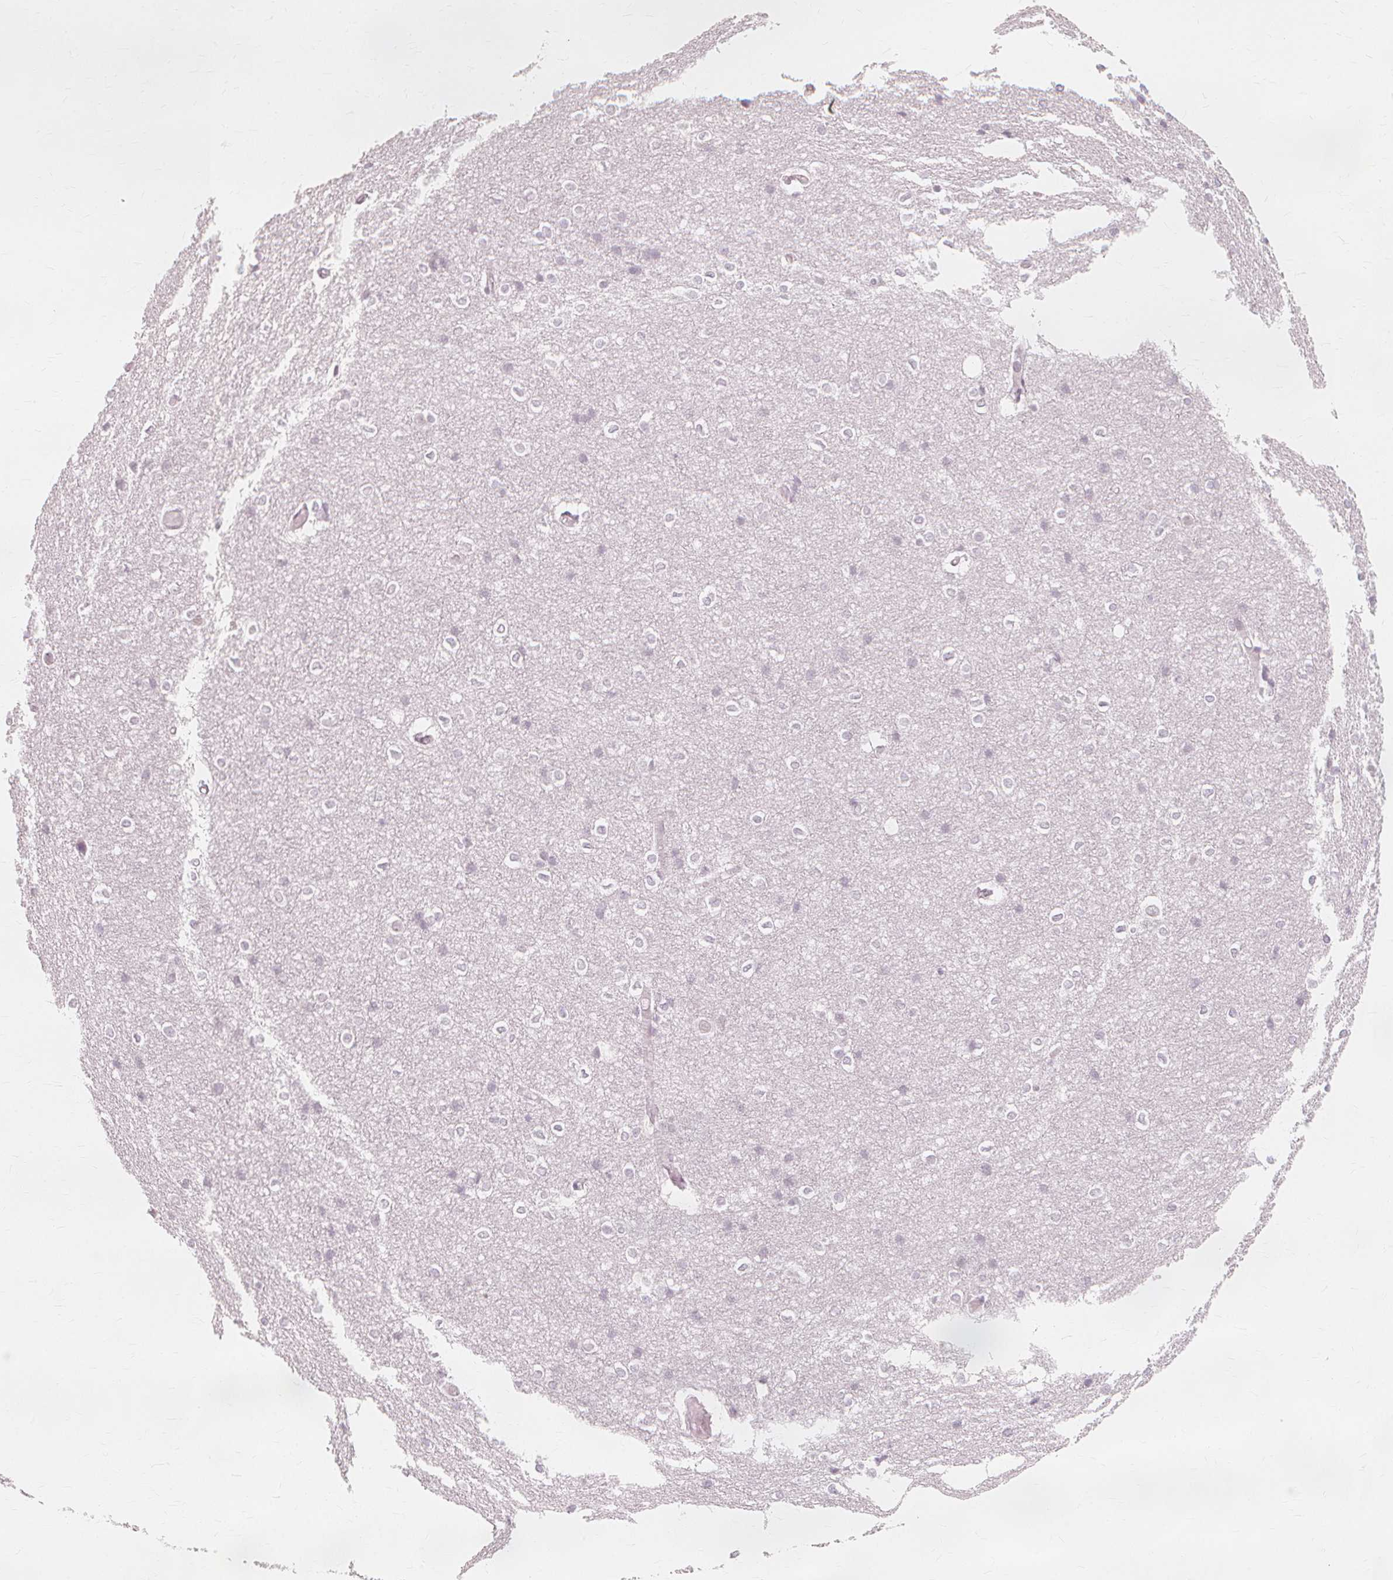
{"staining": {"intensity": "negative", "quantity": "none", "location": "none"}, "tissue": "cerebral cortex", "cell_type": "Endothelial cells", "image_type": "normal", "snomed": [{"axis": "morphology", "description": "Normal tissue, NOS"}, {"axis": "topography", "description": "Cerebral cortex"}], "caption": "The histopathology image exhibits no staining of endothelial cells in unremarkable cerebral cortex.", "gene": "NXPE1", "patient": {"sex": "male", "age": 37}}